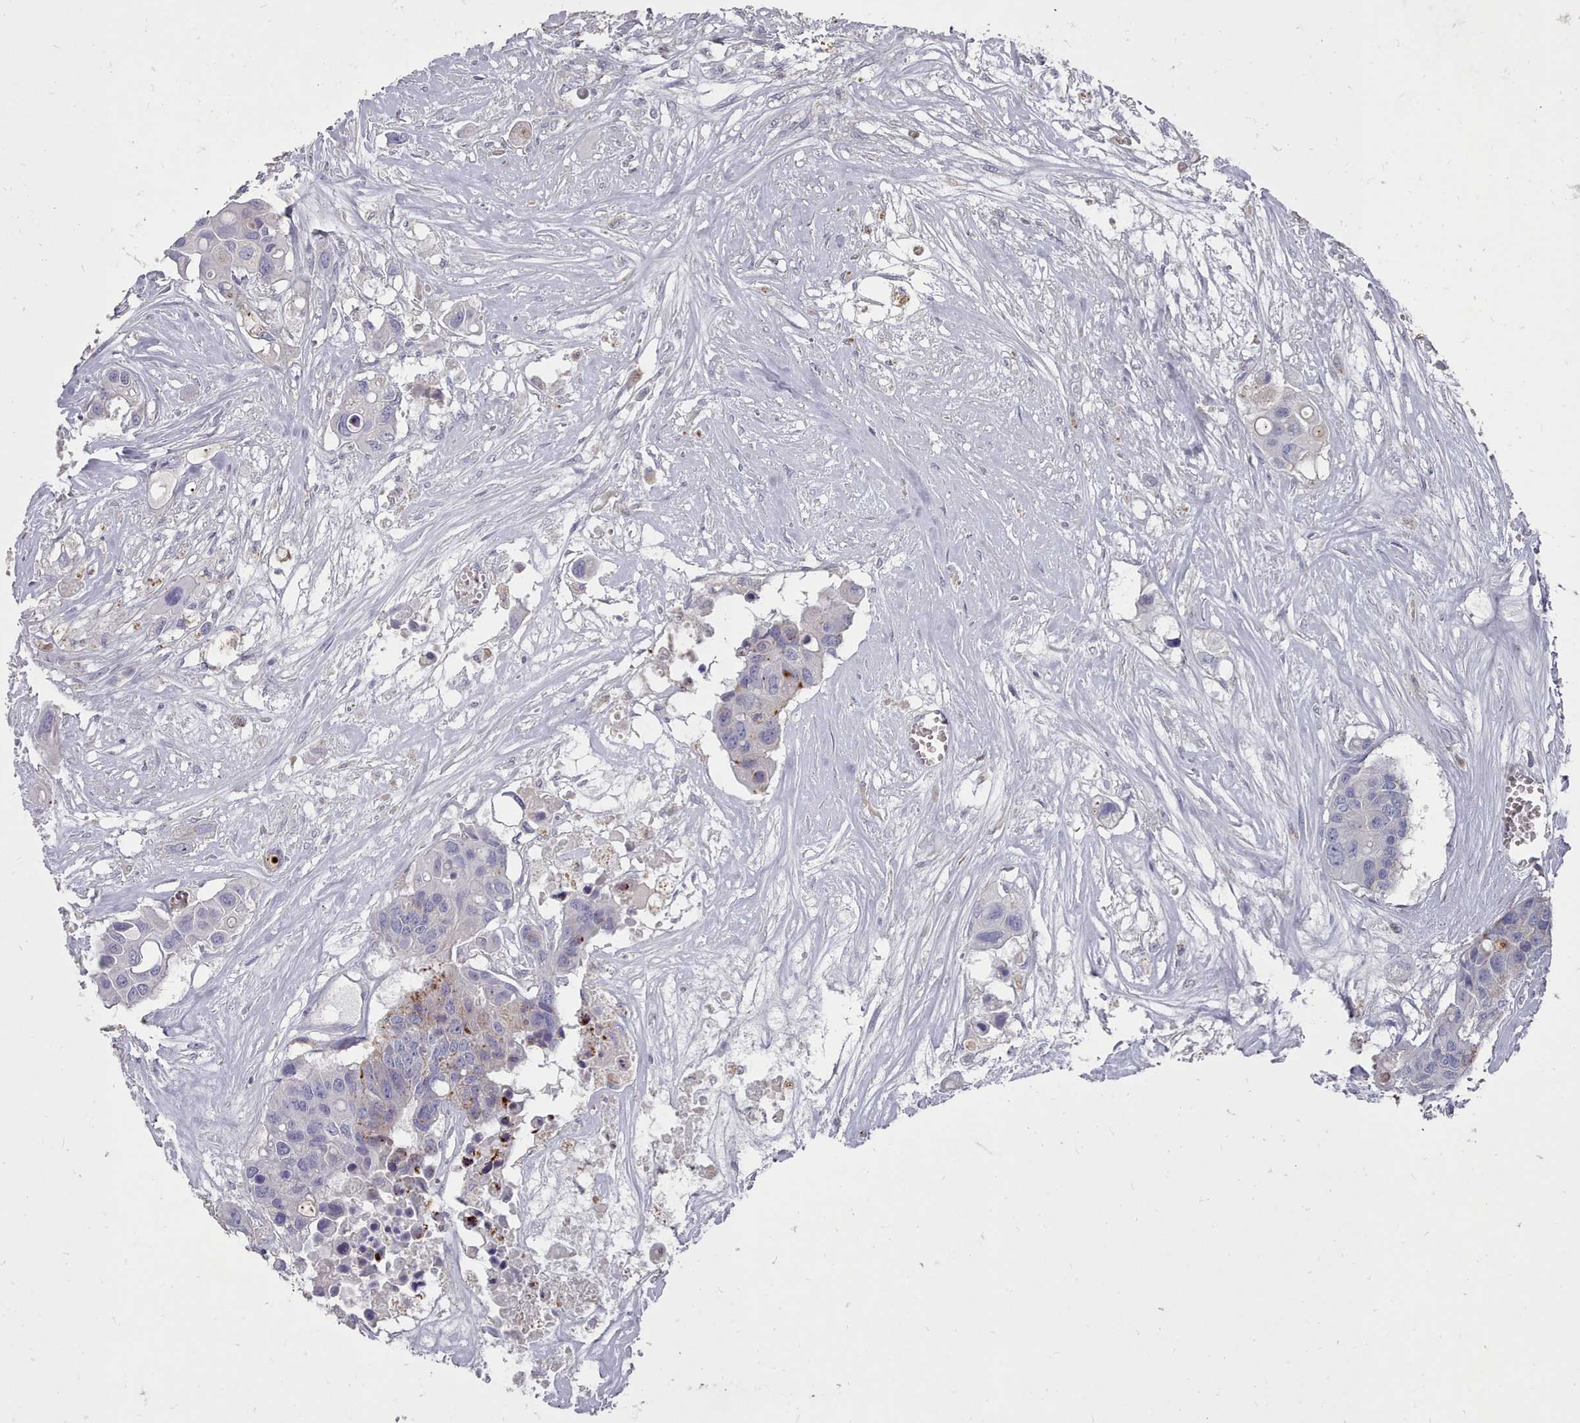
{"staining": {"intensity": "weak", "quantity": "<25%", "location": "cytoplasmic/membranous"}, "tissue": "colorectal cancer", "cell_type": "Tumor cells", "image_type": "cancer", "snomed": [{"axis": "morphology", "description": "Adenocarcinoma, NOS"}, {"axis": "topography", "description": "Colon"}], "caption": "Tumor cells are negative for brown protein staining in colorectal adenocarcinoma.", "gene": "OTULINL", "patient": {"sex": "male", "age": 77}}